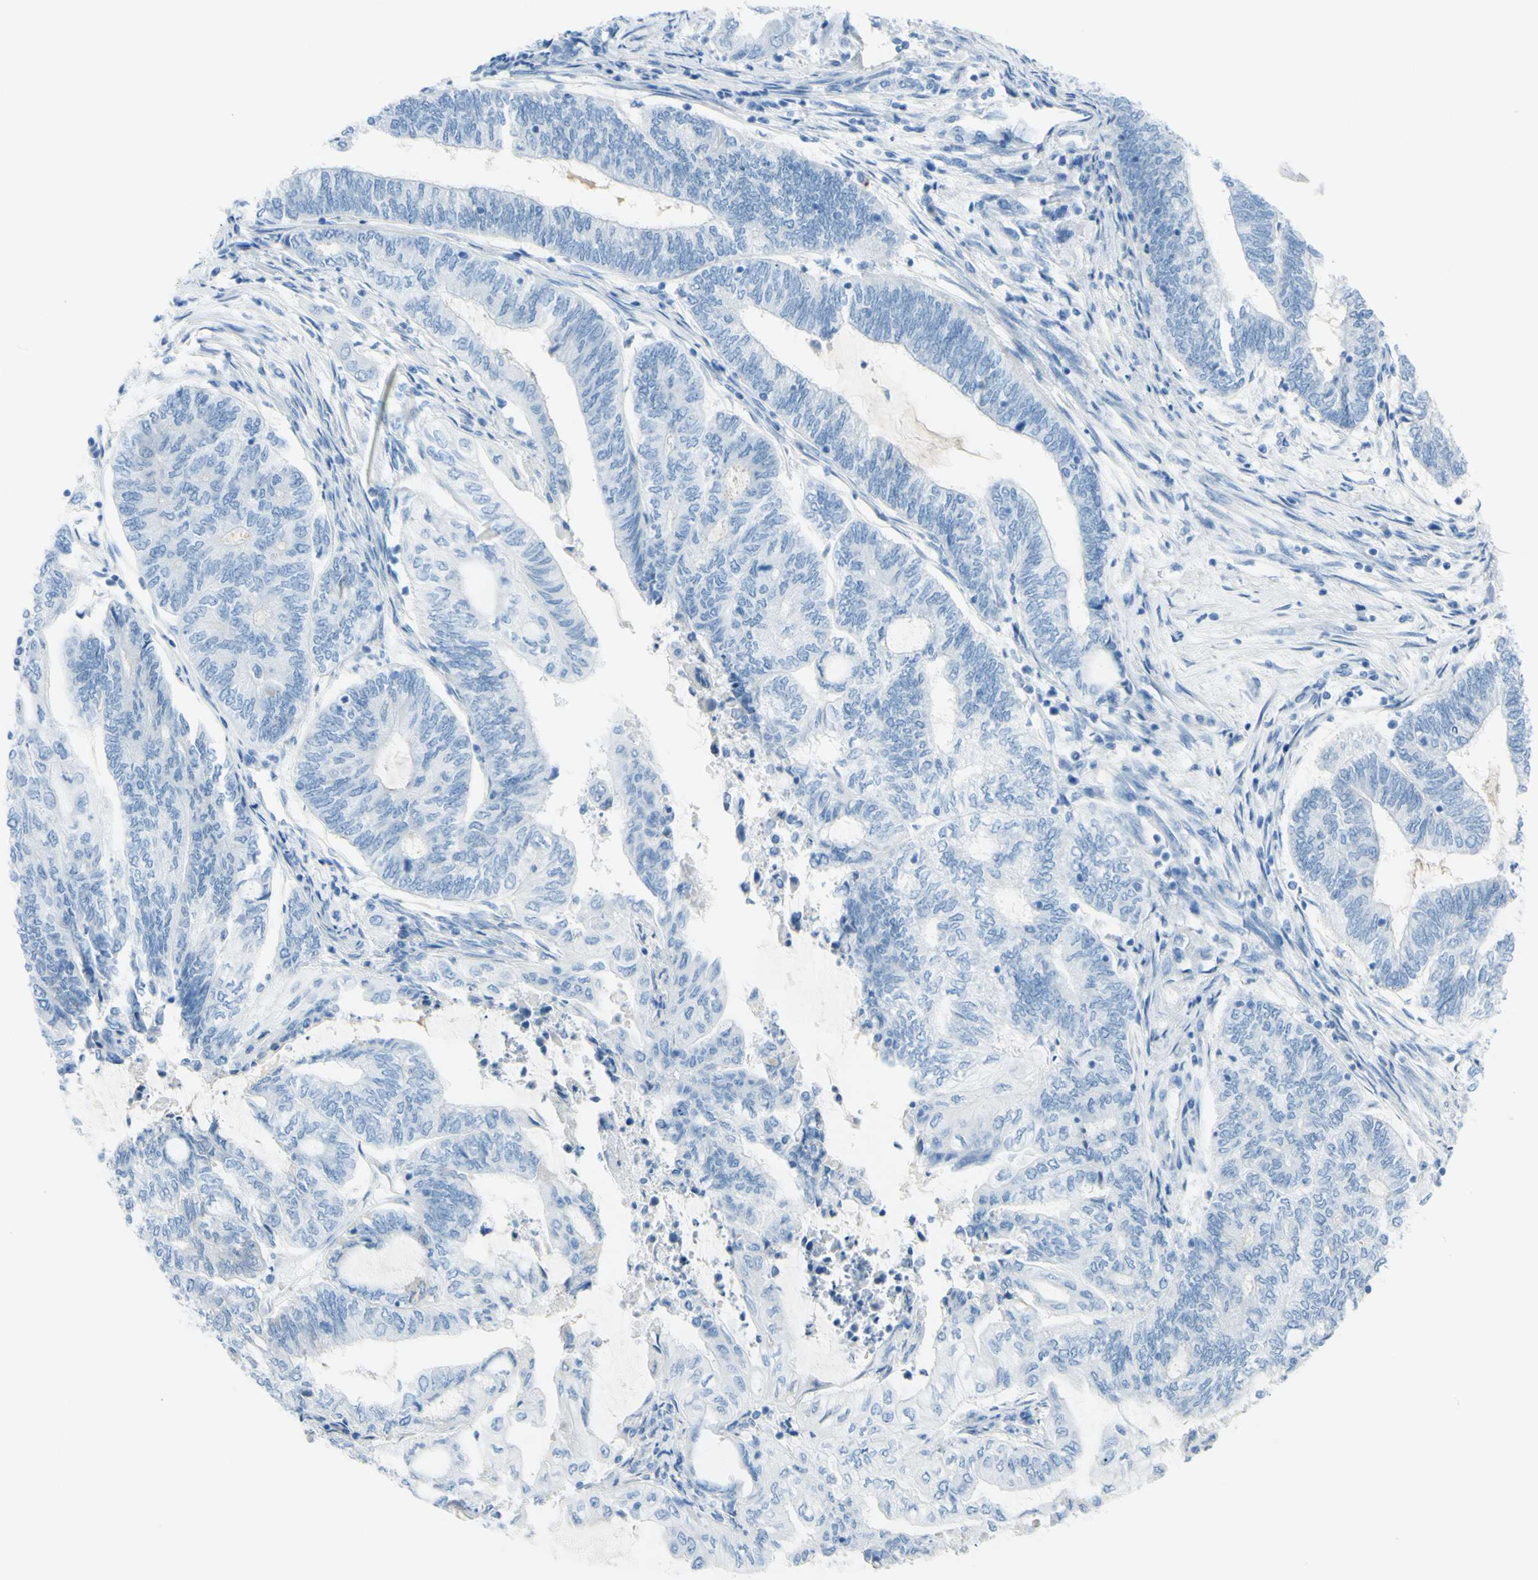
{"staining": {"intensity": "negative", "quantity": "none", "location": "none"}, "tissue": "endometrial cancer", "cell_type": "Tumor cells", "image_type": "cancer", "snomed": [{"axis": "morphology", "description": "Adenocarcinoma, NOS"}, {"axis": "topography", "description": "Uterus"}, {"axis": "topography", "description": "Endometrium"}], "caption": "This is an immunohistochemistry photomicrograph of human endometrial cancer. There is no staining in tumor cells.", "gene": "TFPI2", "patient": {"sex": "female", "age": 70}}